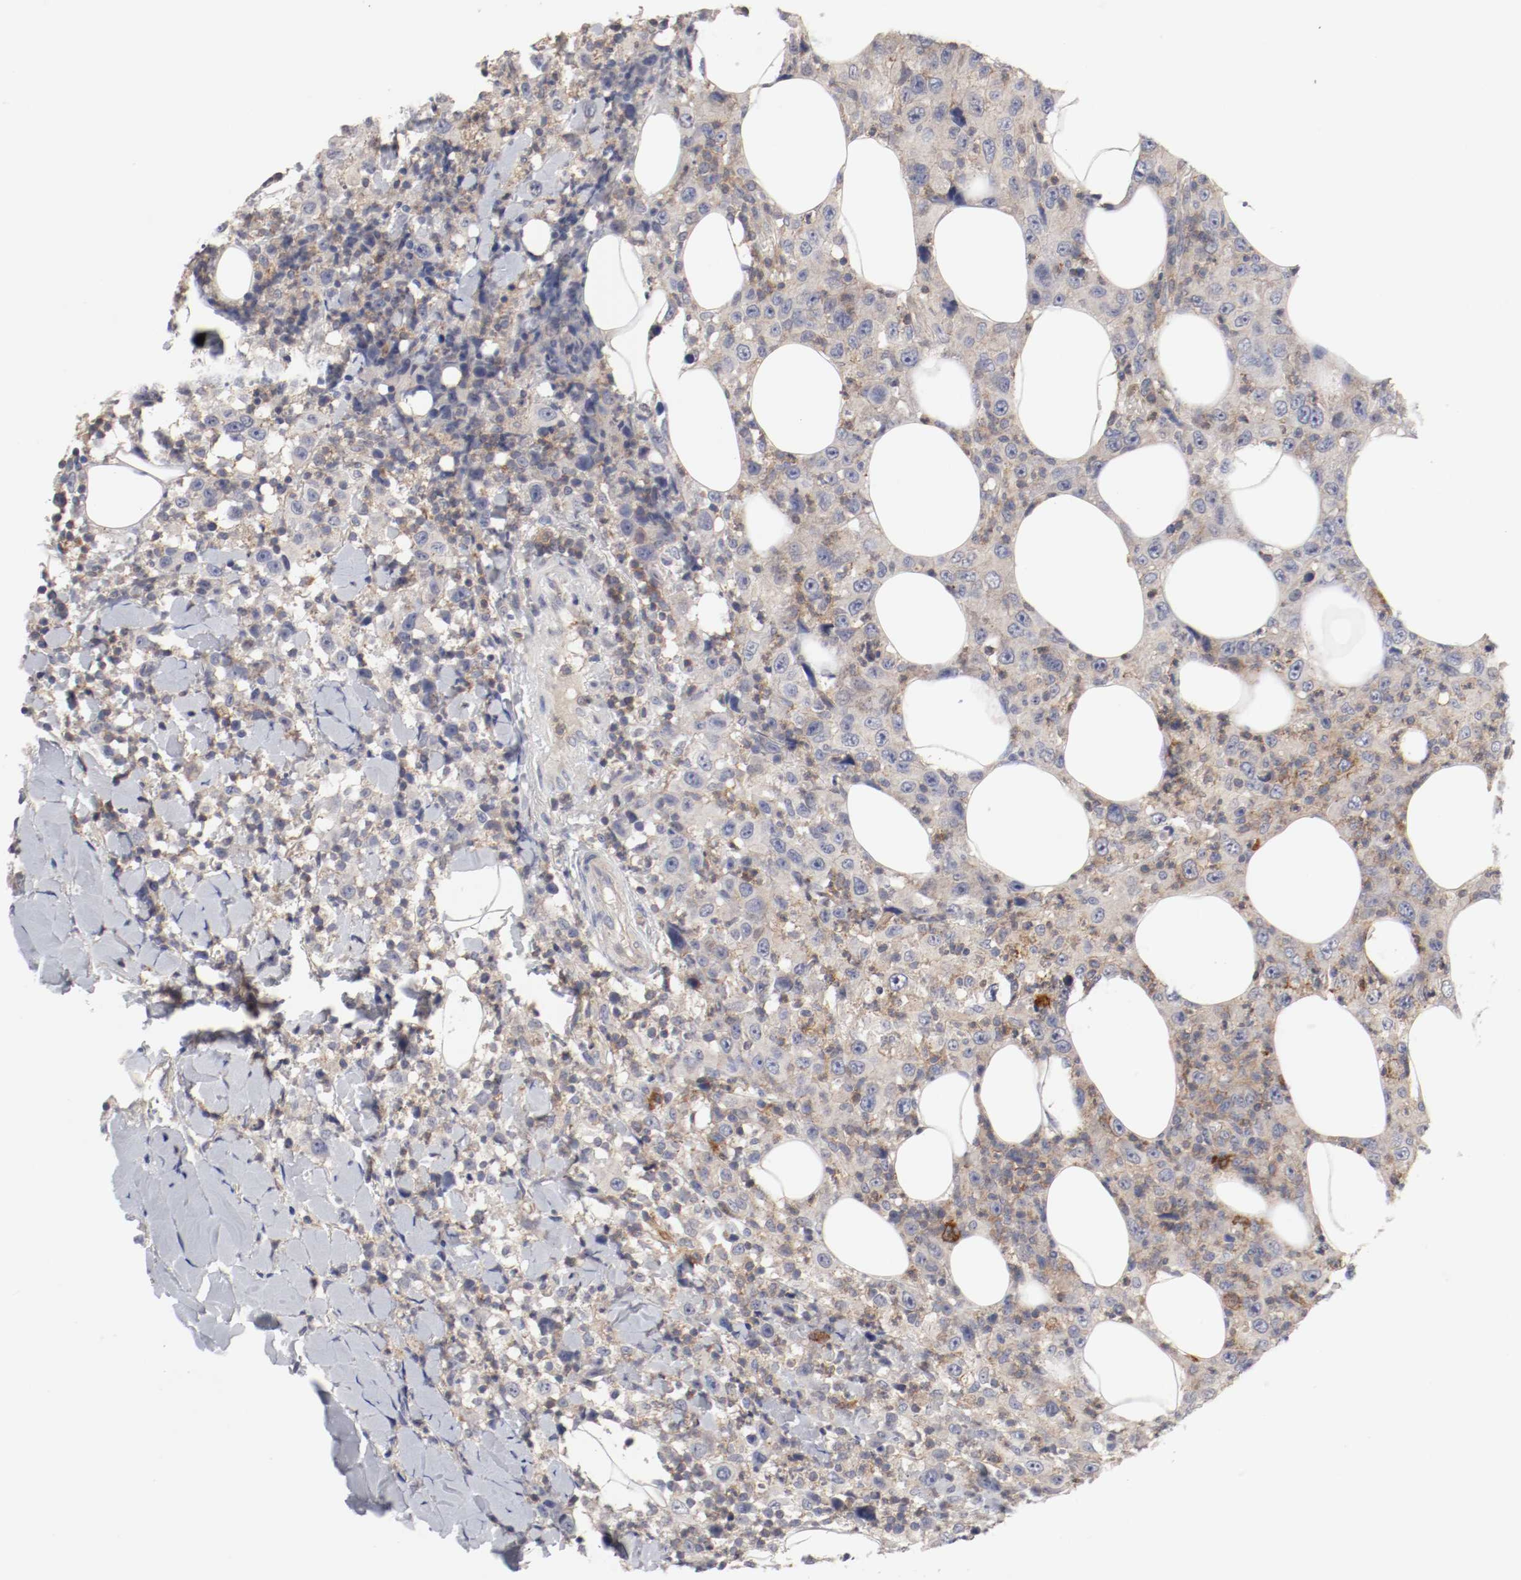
{"staining": {"intensity": "weak", "quantity": ">75%", "location": "cytoplasmic/membranous"}, "tissue": "thyroid cancer", "cell_type": "Tumor cells", "image_type": "cancer", "snomed": [{"axis": "morphology", "description": "Carcinoma, NOS"}, {"axis": "topography", "description": "Thyroid gland"}], "caption": "Tumor cells demonstrate weak cytoplasmic/membranous expression in approximately >75% of cells in carcinoma (thyroid). The staining was performed using DAB (3,3'-diaminobenzidine) to visualize the protein expression in brown, while the nuclei were stained in blue with hematoxylin (Magnification: 20x).", "gene": "CBL", "patient": {"sex": "female", "age": 77}}